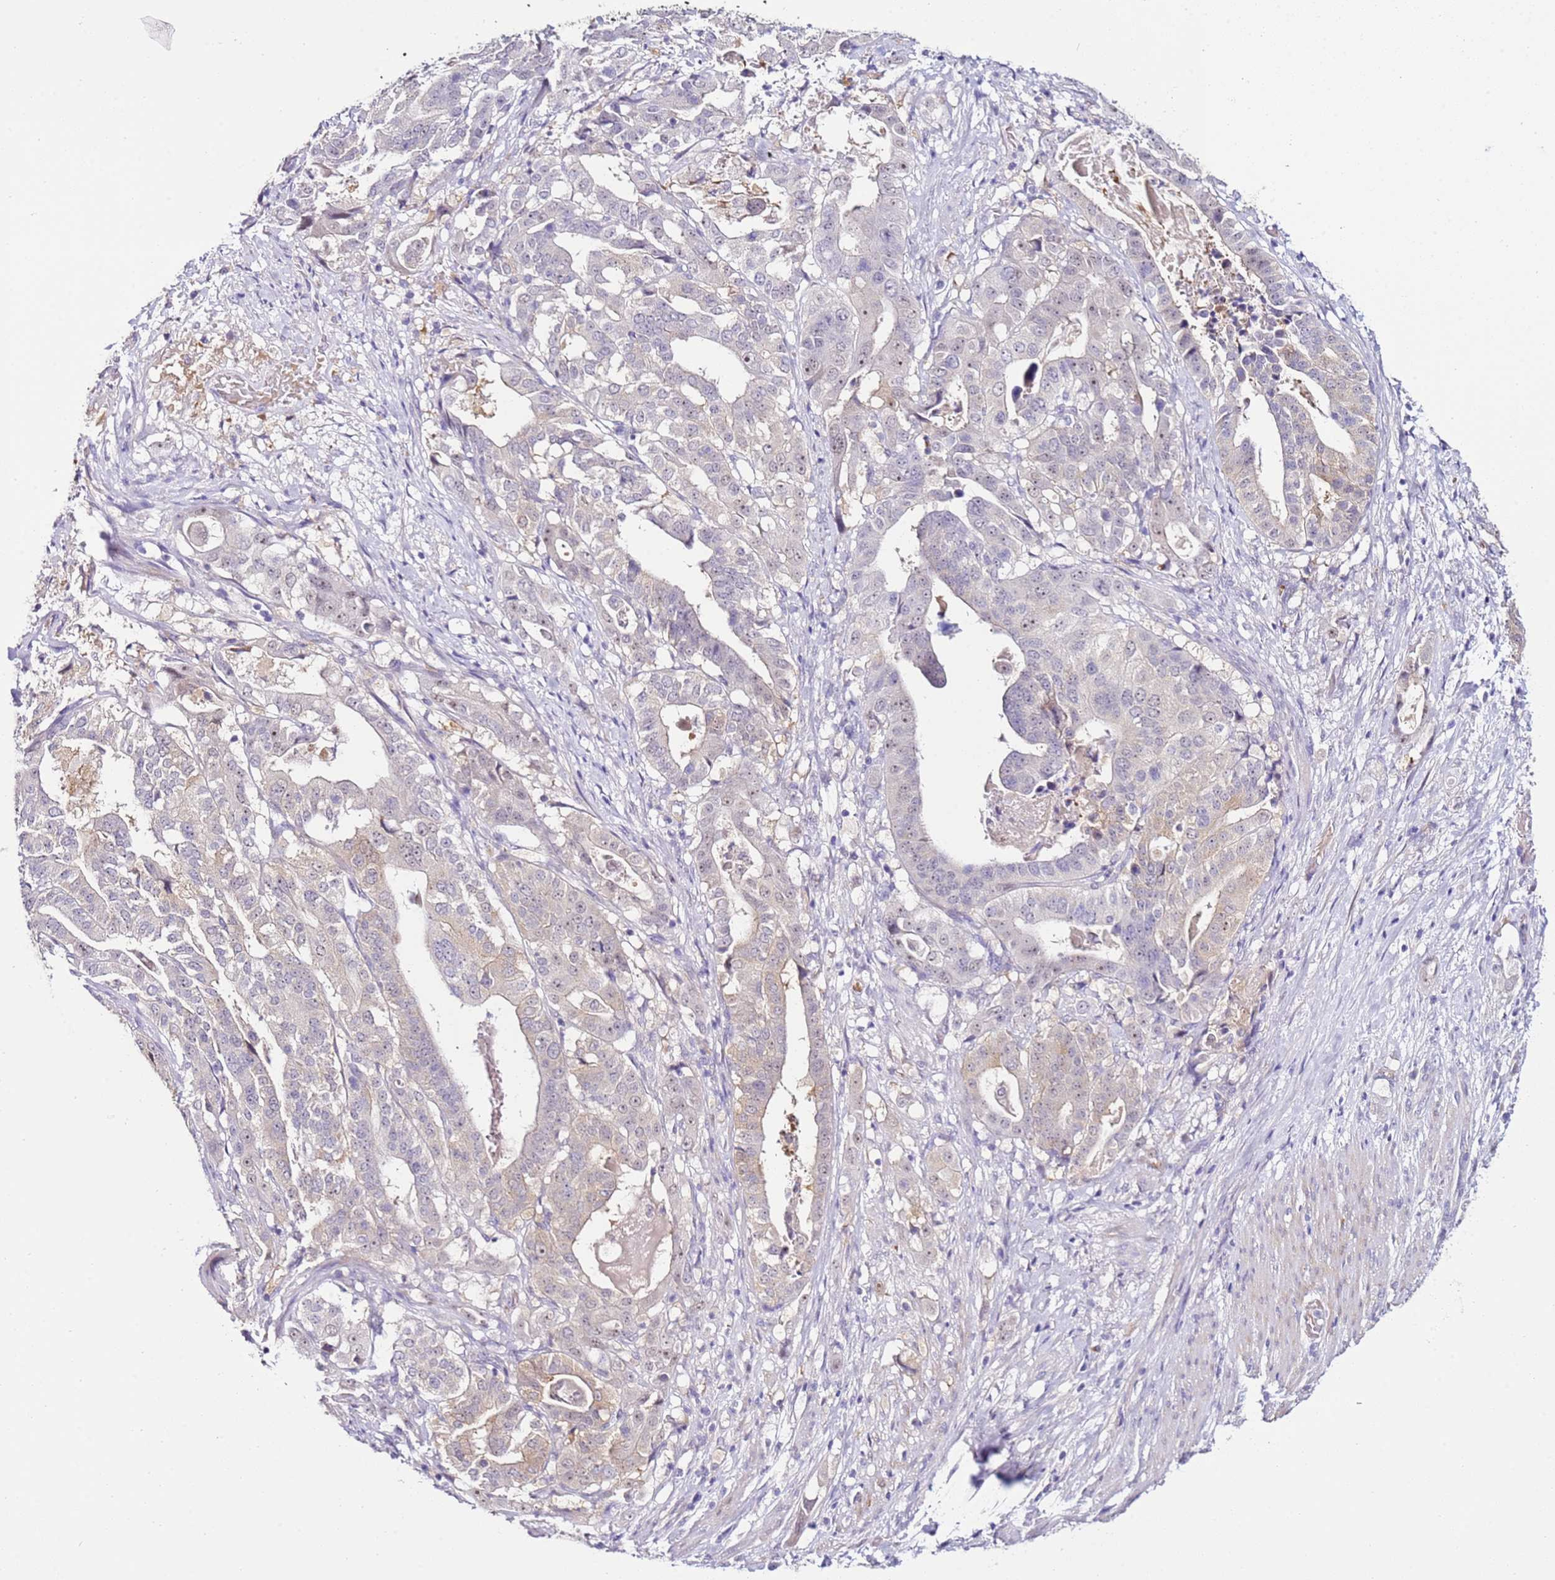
{"staining": {"intensity": "weak", "quantity": "<25%", "location": "cytoplasmic/membranous"}, "tissue": "stomach cancer", "cell_type": "Tumor cells", "image_type": "cancer", "snomed": [{"axis": "morphology", "description": "Adenocarcinoma, NOS"}, {"axis": "topography", "description": "Stomach"}], "caption": "IHC histopathology image of neoplastic tissue: human stomach cancer stained with DAB (3,3'-diaminobenzidine) exhibits no significant protein staining in tumor cells.", "gene": "HGD", "patient": {"sex": "male", "age": 48}}